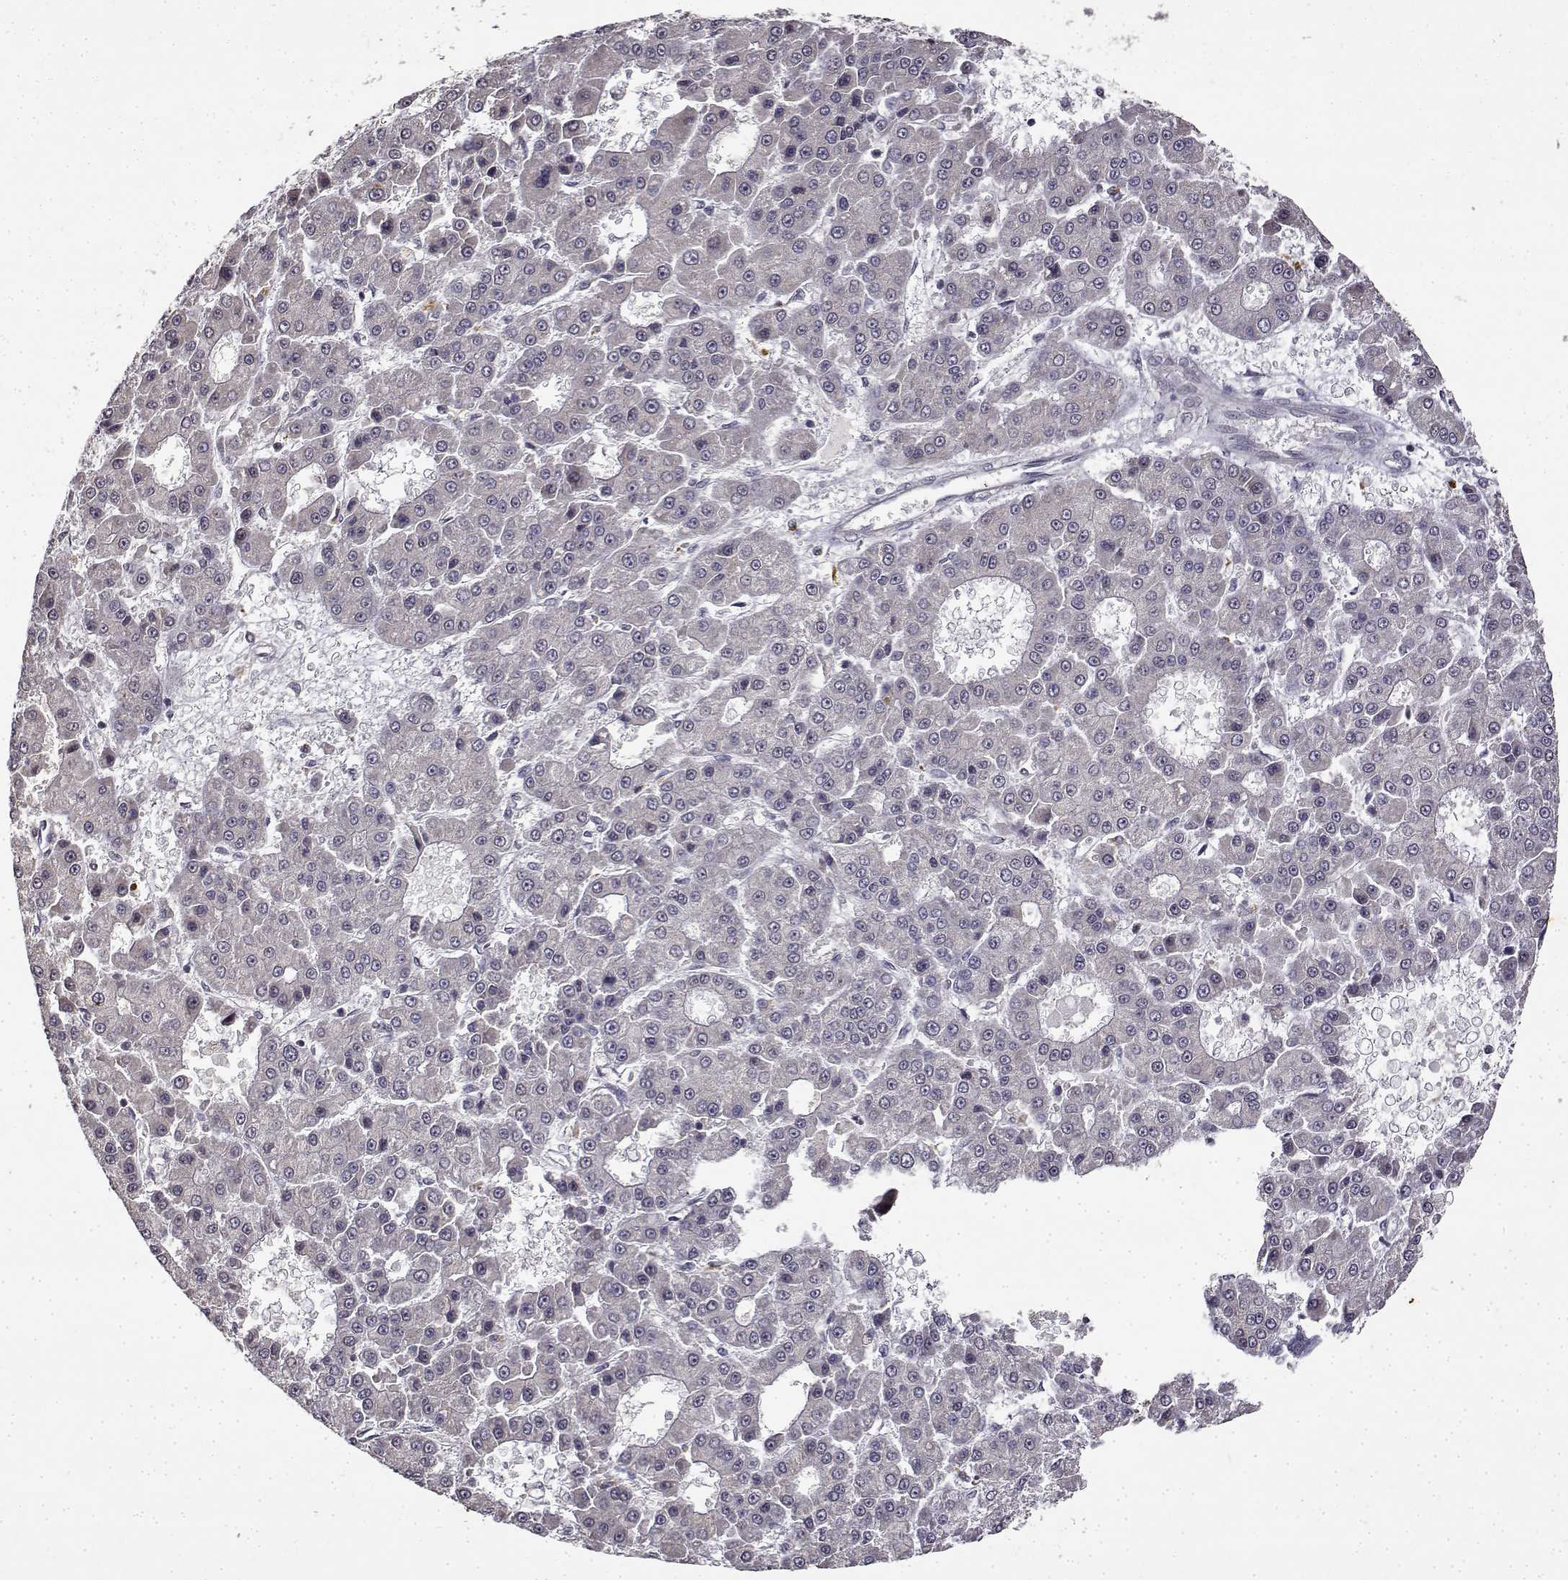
{"staining": {"intensity": "negative", "quantity": "none", "location": "none"}, "tissue": "liver cancer", "cell_type": "Tumor cells", "image_type": "cancer", "snomed": [{"axis": "morphology", "description": "Carcinoma, Hepatocellular, NOS"}, {"axis": "topography", "description": "Liver"}], "caption": "IHC micrograph of neoplastic tissue: liver cancer stained with DAB (3,3'-diaminobenzidine) displays no significant protein positivity in tumor cells.", "gene": "BDNF", "patient": {"sex": "male", "age": 70}}